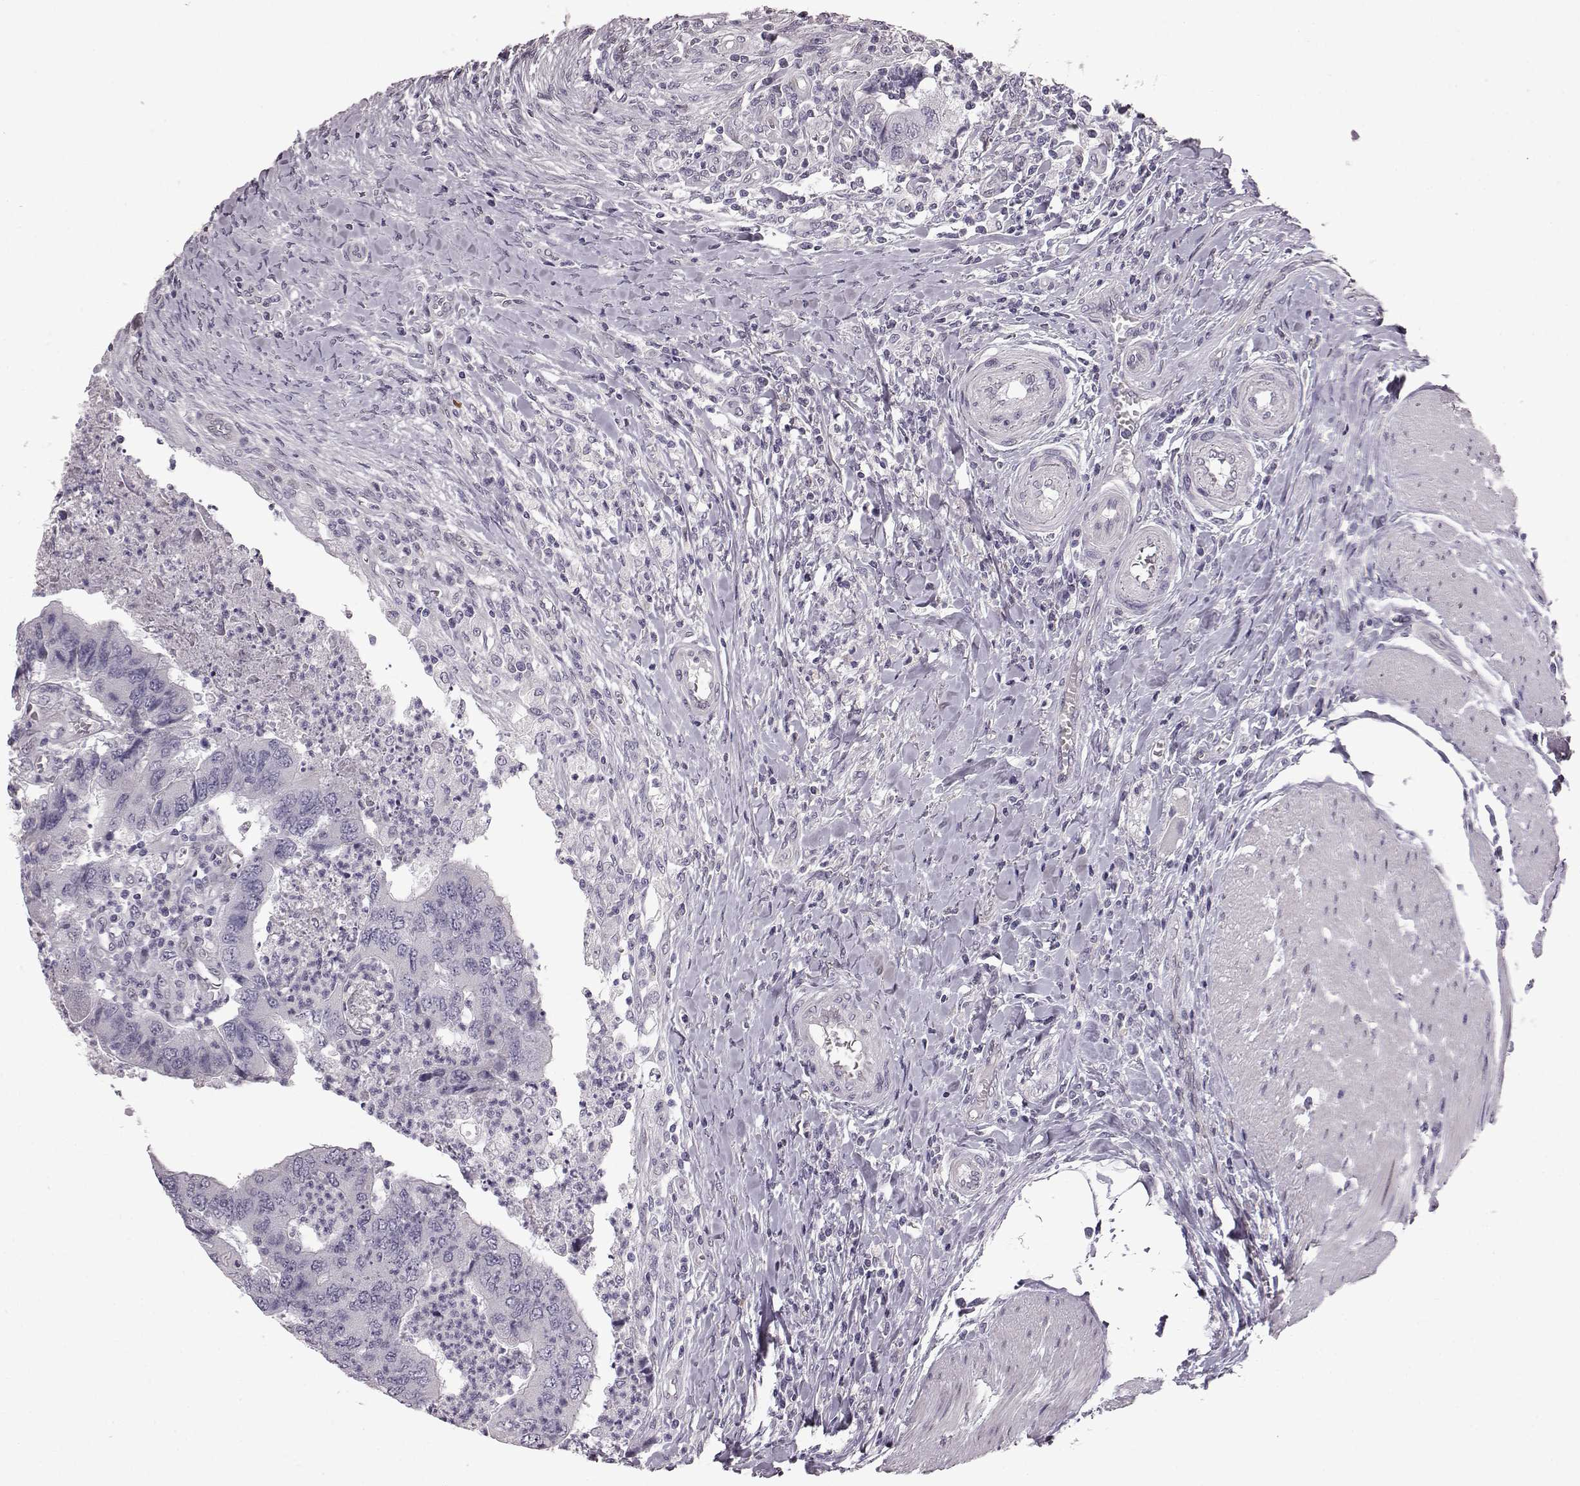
{"staining": {"intensity": "negative", "quantity": "none", "location": "none"}, "tissue": "colorectal cancer", "cell_type": "Tumor cells", "image_type": "cancer", "snomed": [{"axis": "morphology", "description": "Adenocarcinoma, NOS"}, {"axis": "topography", "description": "Colon"}], "caption": "This is an immunohistochemistry histopathology image of human colorectal cancer (adenocarcinoma). There is no positivity in tumor cells.", "gene": "TCHHL1", "patient": {"sex": "female", "age": 67}}